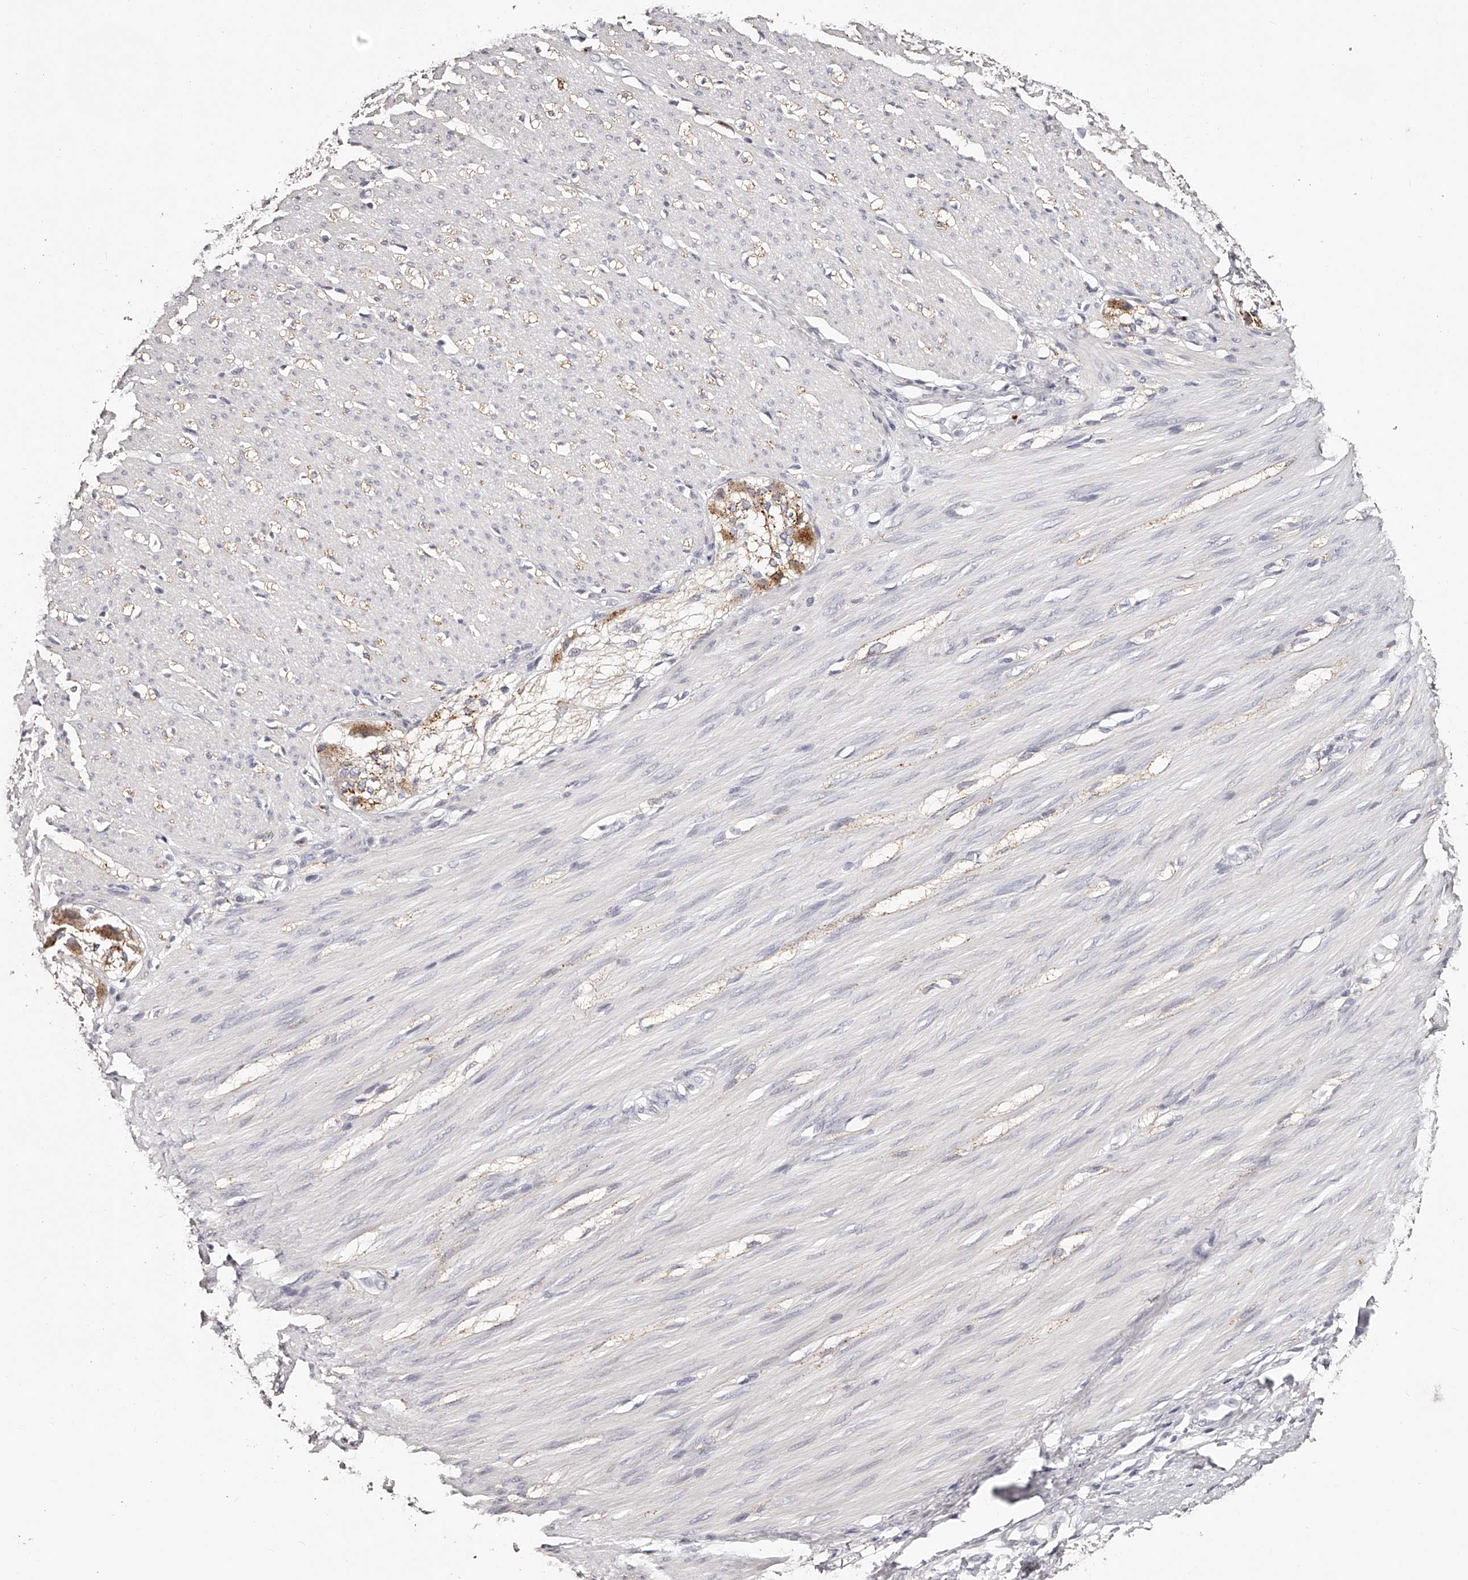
{"staining": {"intensity": "negative", "quantity": "none", "location": "none"}, "tissue": "smooth muscle", "cell_type": "Smooth muscle cells", "image_type": "normal", "snomed": [{"axis": "morphology", "description": "Normal tissue, NOS"}, {"axis": "morphology", "description": "Adenocarcinoma, NOS"}, {"axis": "topography", "description": "Colon"}, {"axis": "topography", "description": "Peripheral nerve tissue"}], "caption": "This is an IHC histopathology image of normal smooth muscle. There is no staining in smooth muscle cells.", "gene": "SLC35D3", "patient": {"sex": "male", "age": 14}}